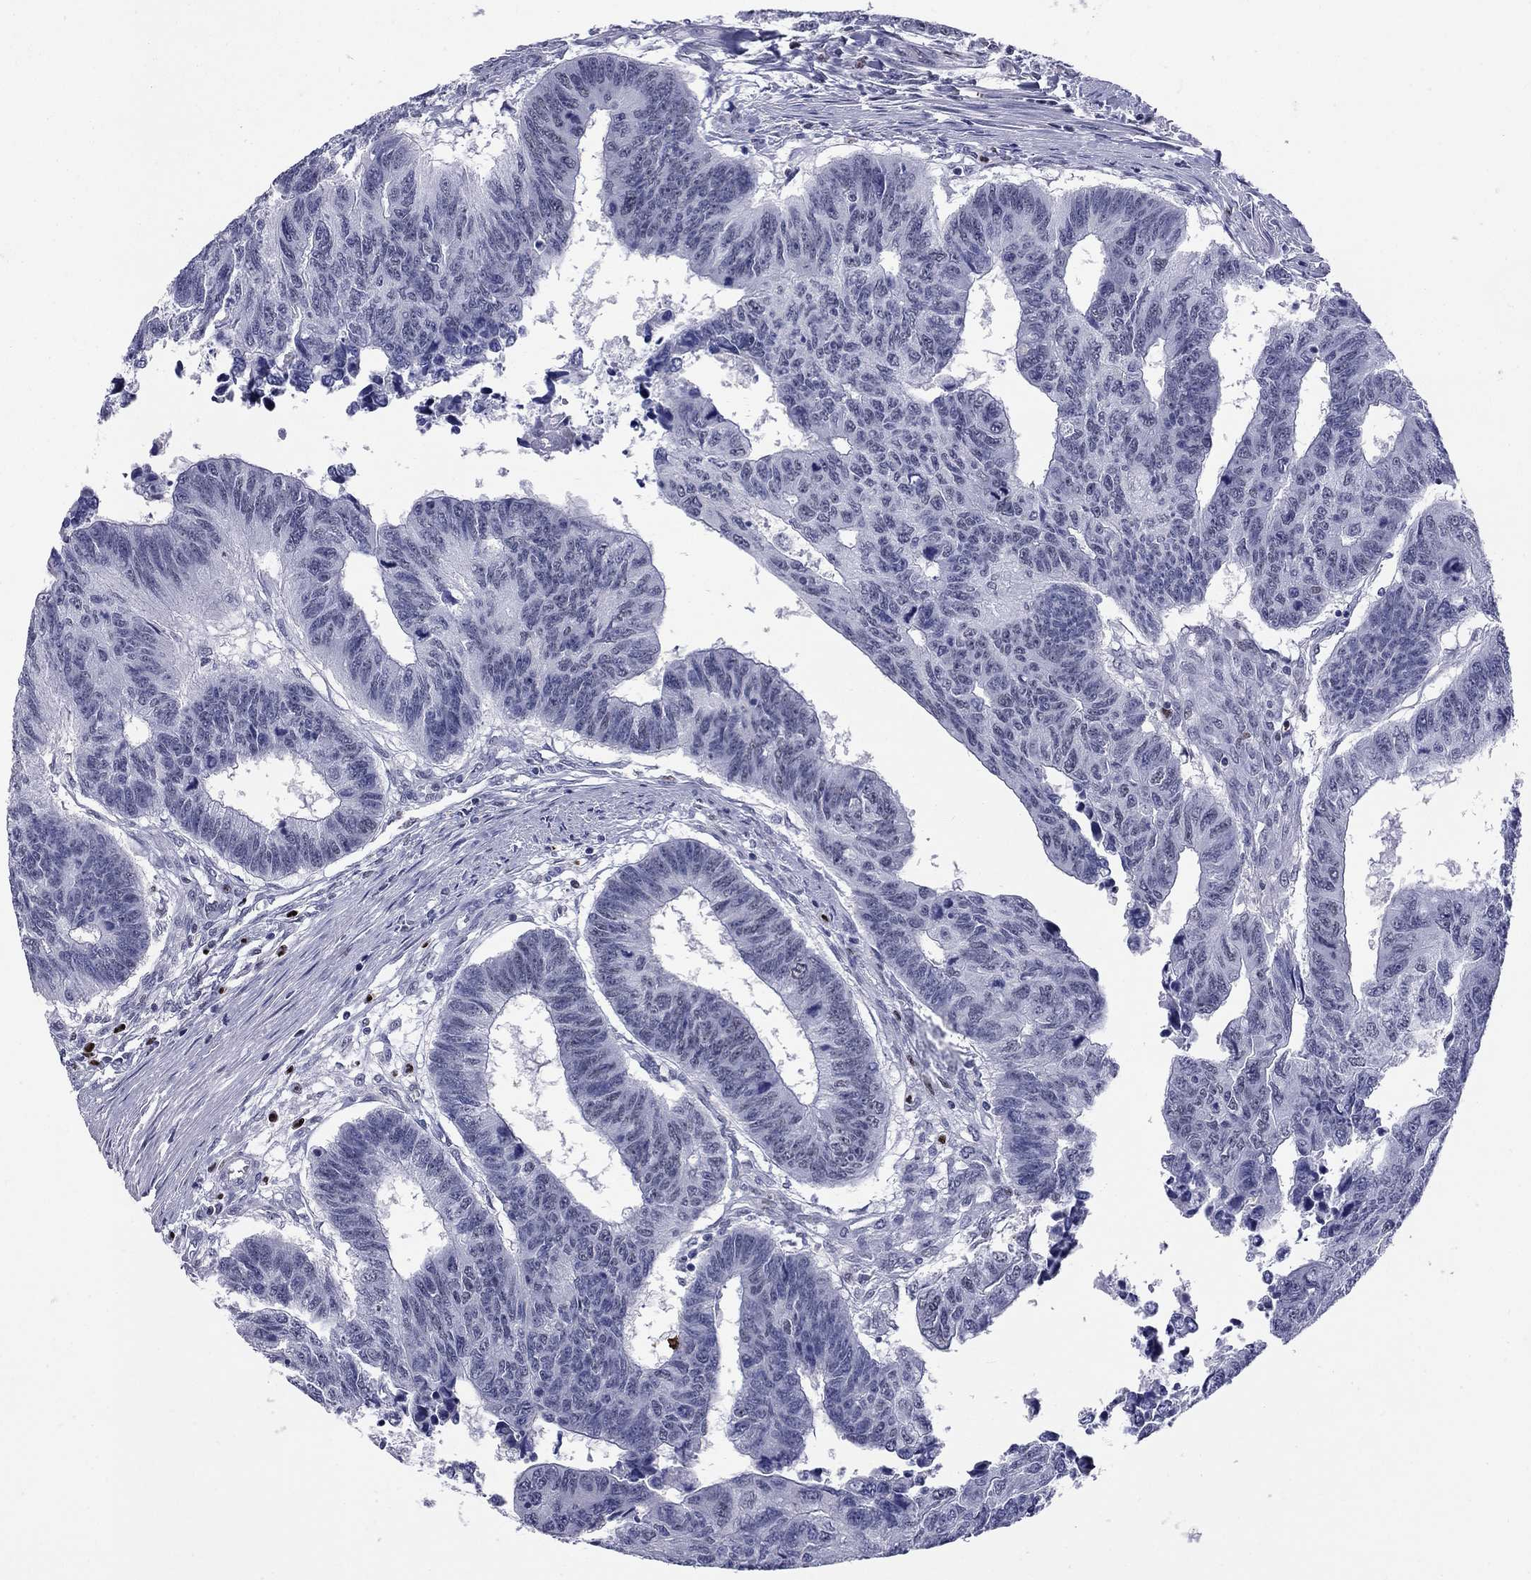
{"staining": {"intensity": "negative", "quantity": "none", "location": "none"}, "tissue": "colorectal cancer", "cell_type": "Tumor cells", "image_type": "cancer", "snomed": [{"axis": "morphology", "description": "Adenocarcinoma, NOS"}, {"axis": "topography", "description": "Rectum"}], "caption": "A micrograph of human adenocarcinoma (colorectal) is negative for staining in tumor cells. (Stains: DAB (3,3'-diaminobenzidine) IHC with hematoxylin counter stain, Microscopy: brightfield microscopy at high magnification).", "gene": "PCGF3", "patient": {"sex": "female", "age": 85}}